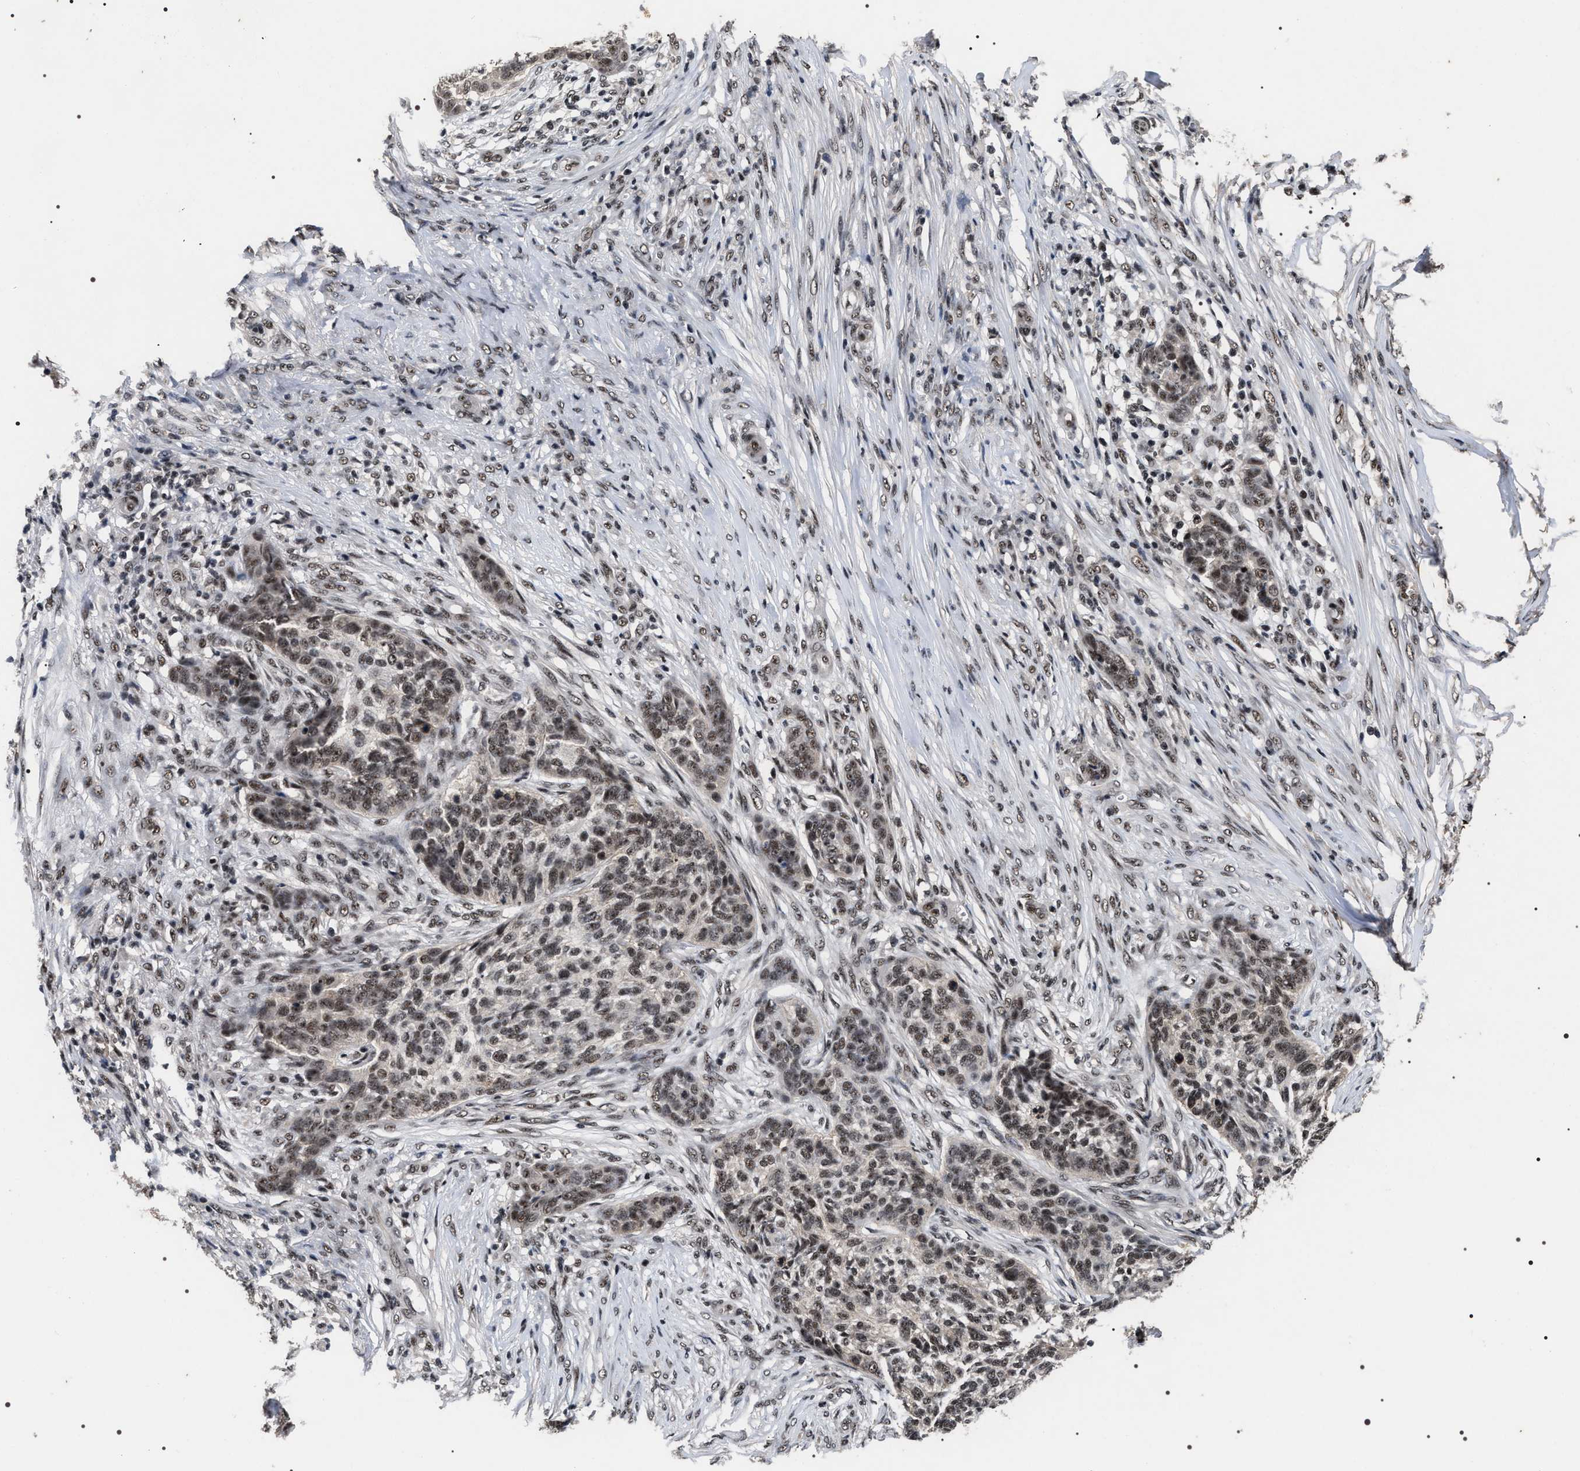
{"staining": {"intensity": "moderate", "quantity": ">75%", "location": "nuclear"}, "tissue": "skin cancer", "cell_type": "Tumor cells", "image_type": "cancer", "snomed": [{"axis": "morphology", "description": "Basal cell carcinoma"}, {"axis": "topography", "description": "Skin"}], "caption": "Skin cancer tissue displays moderate nuclear expression in approximately >75% of tumor cells (IHC, brightfield microscopy, high magnification).", "gene": "RRP1B", "patient": {"sex": "male", "age": 85}}